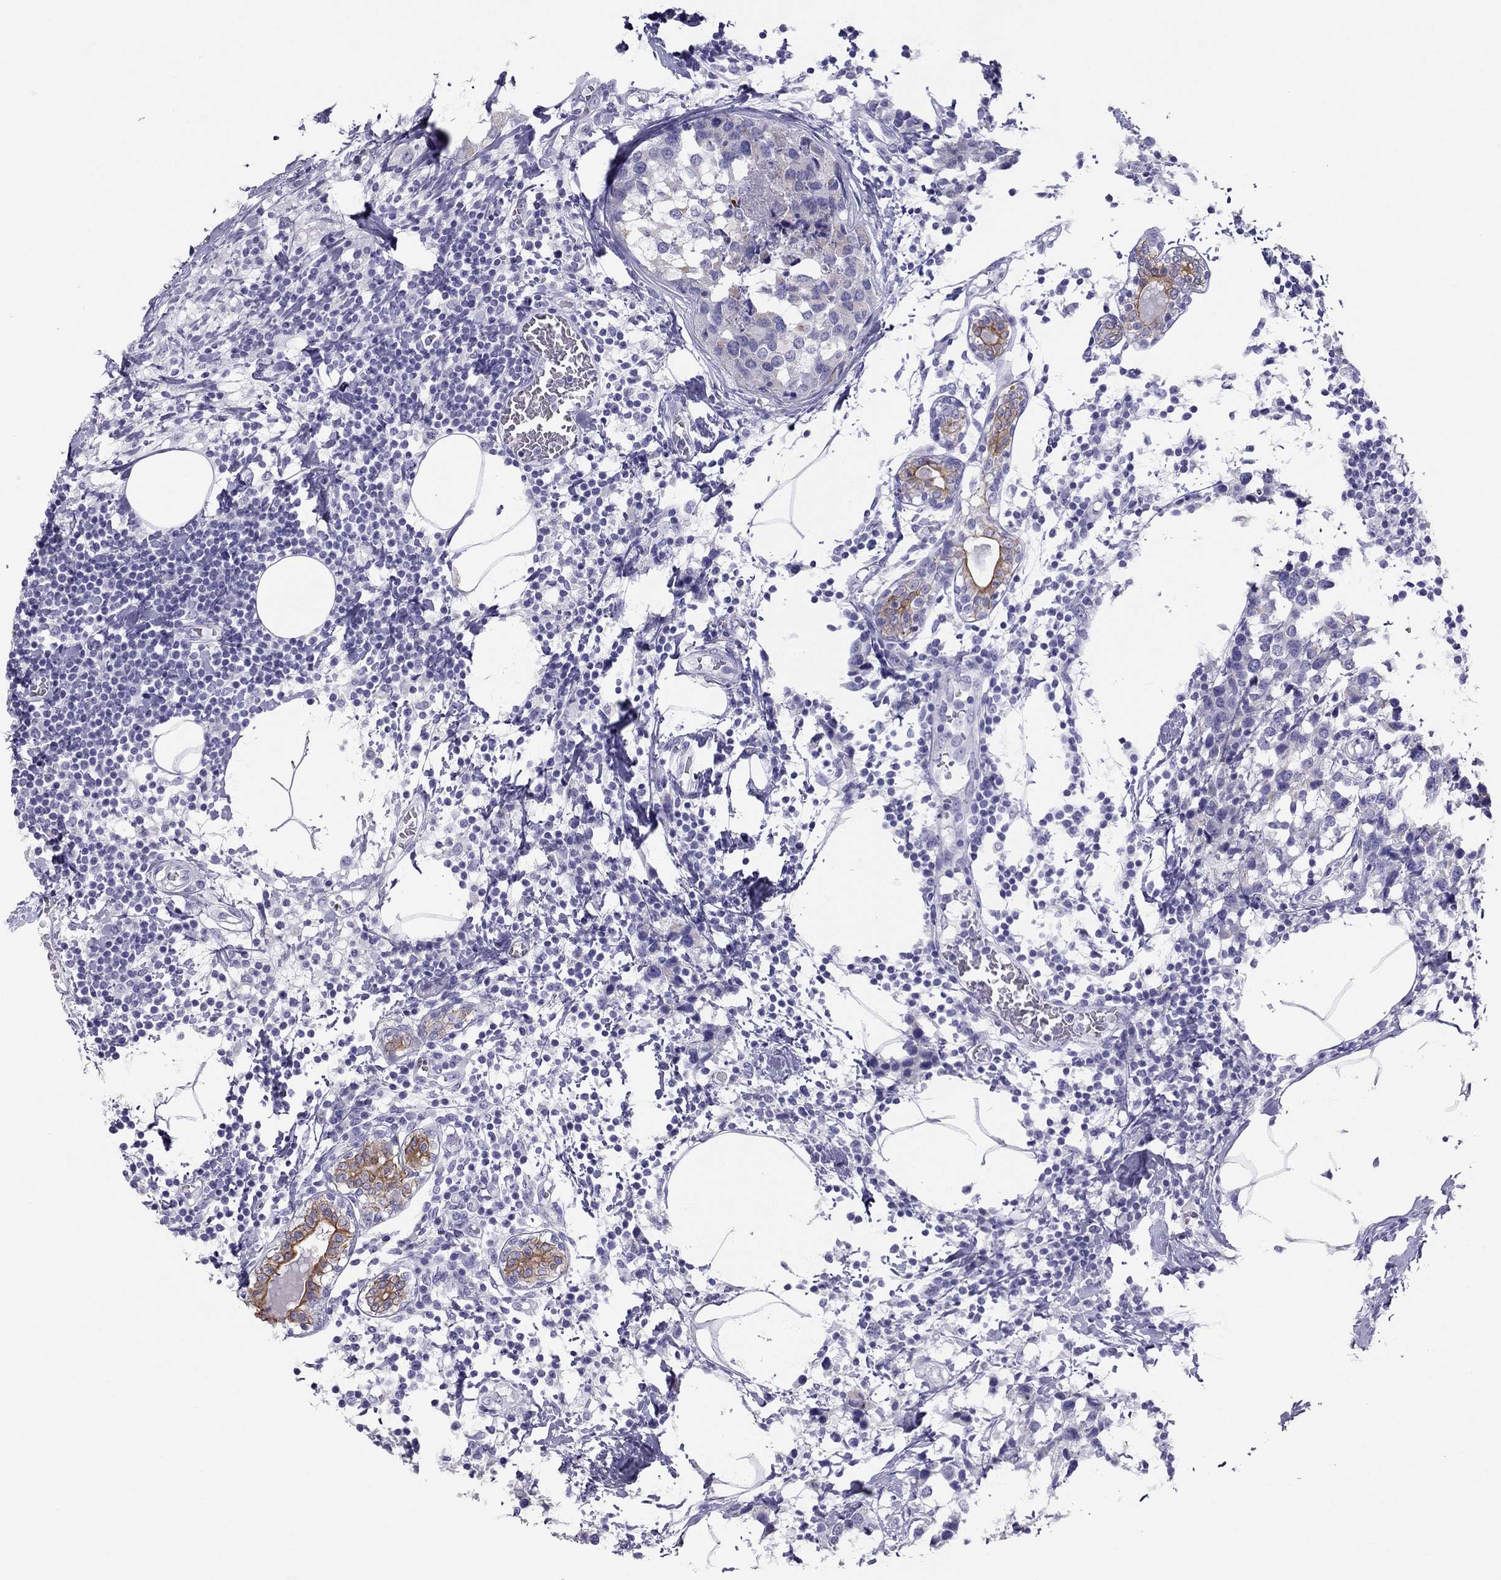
{"staining": {"intensity": "negative", "quantity": "none", "location": "none"}, "tissue": "breast cancer", "cell_type": "Tumor cells", "image_type": "cancer", "snomed": [{"axis": "morphology", "description": "Lobular carcinoma"}, {"axis": "topography", "description": "Breast"}], "caption": "DAB (3,3'-diaminobenzidine) immunohistochemical staining of lobular carcinoma (breast) exhibits no significant positivity in tumor cells.", "gene": "MAEL", "patient": {"sex": "female", "age": 59}}